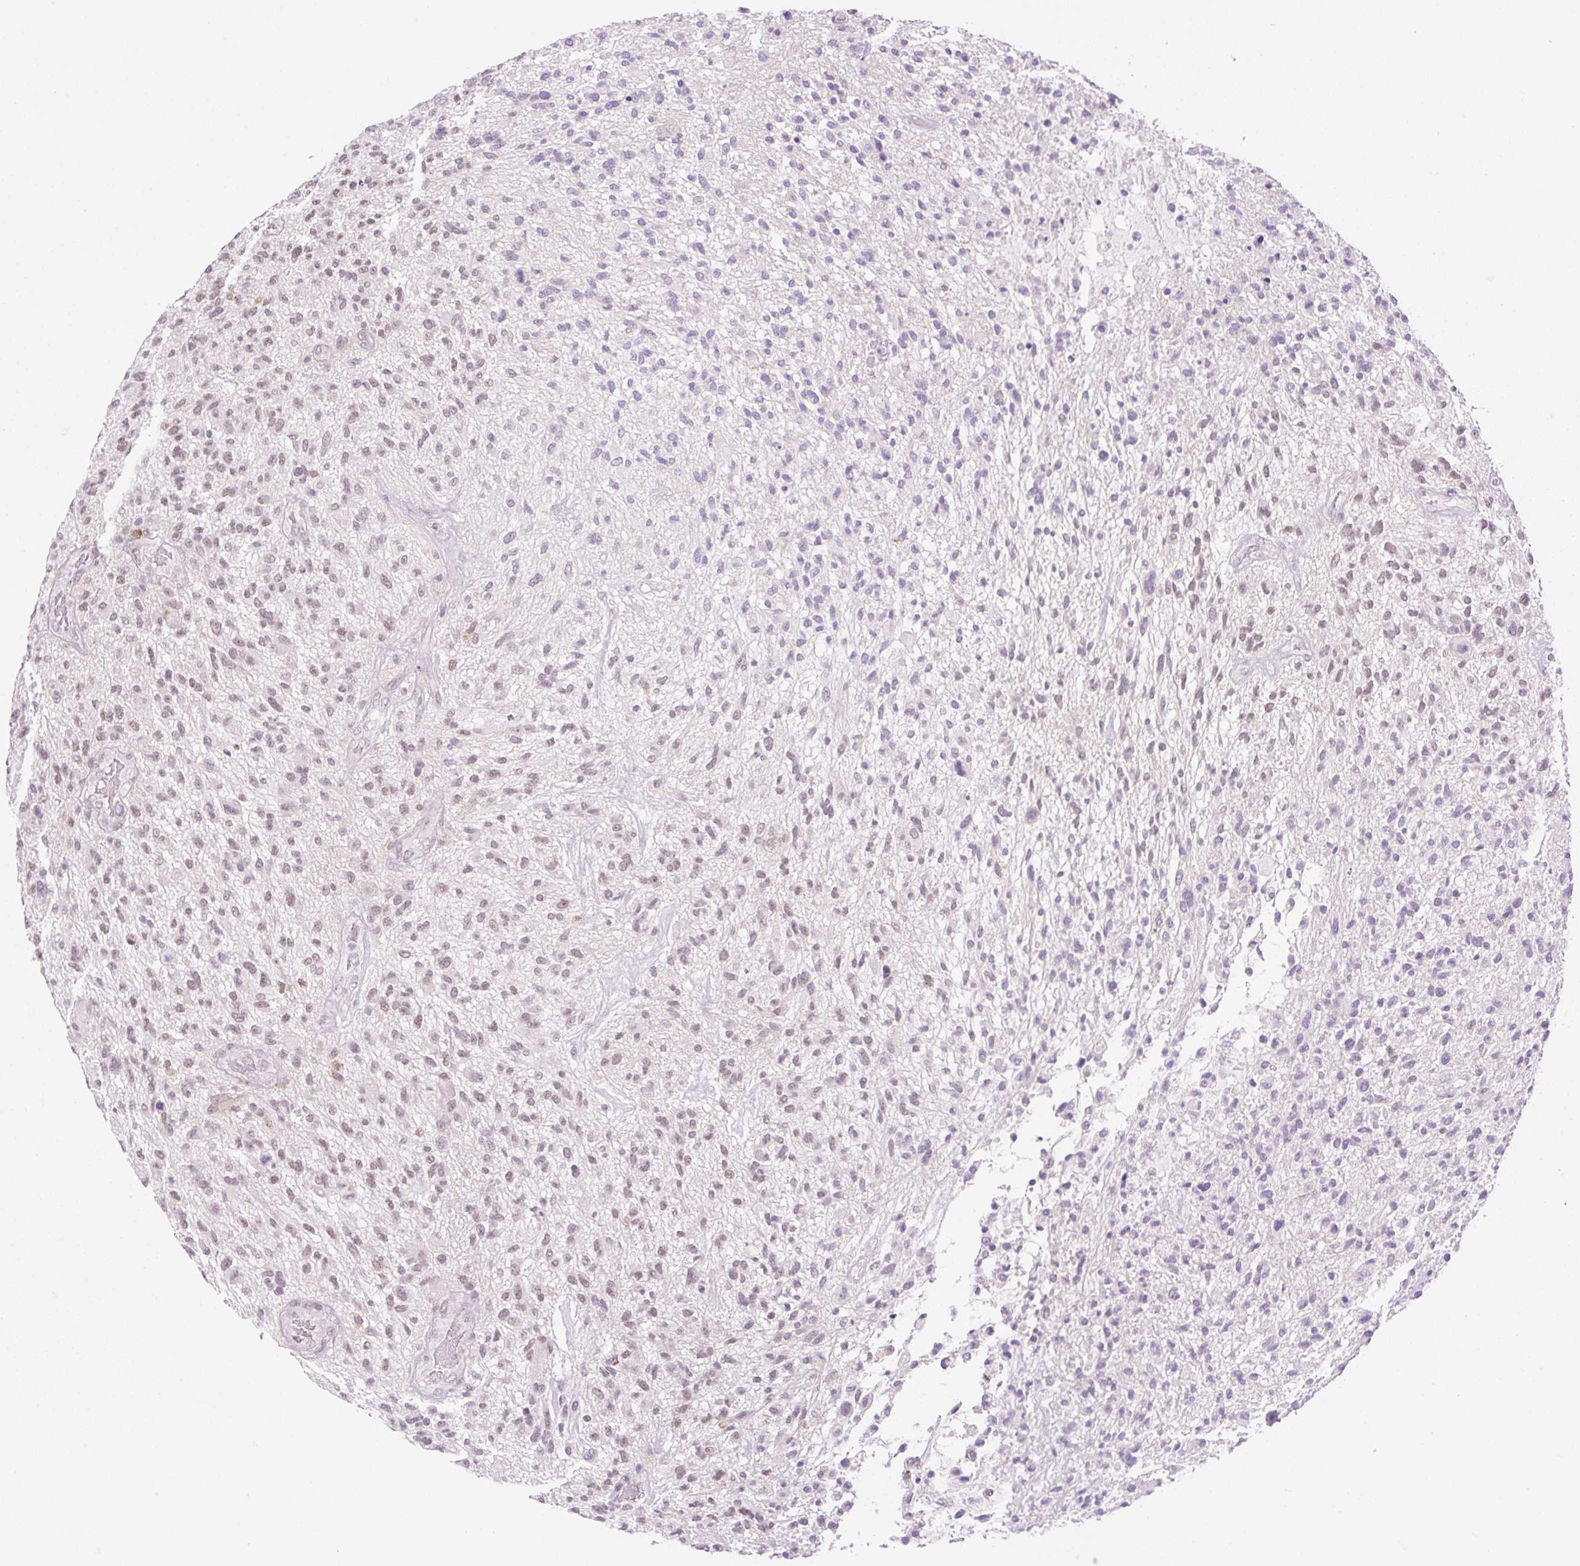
{"staining": {"intensity": "weak", "quantity": "25%-75%", "location": "nuclear"}, "tissue": "glioma", "cell_type": "Tumor cells", "image_type": "cancer", "snomed": [{"axis": "morphology", "description": "Glioma, malignant, High grade"}, {"axis": "topography", "description": "Brain"}], "caption": "Immunohistochemical staining of human high-grade glioma (malignant) exhibits low levels of weak nuclear staining in approximately 25%-75% of tumor cells.", "gene": "PALM3", "patient": {"sex": "male", "age": 47}}